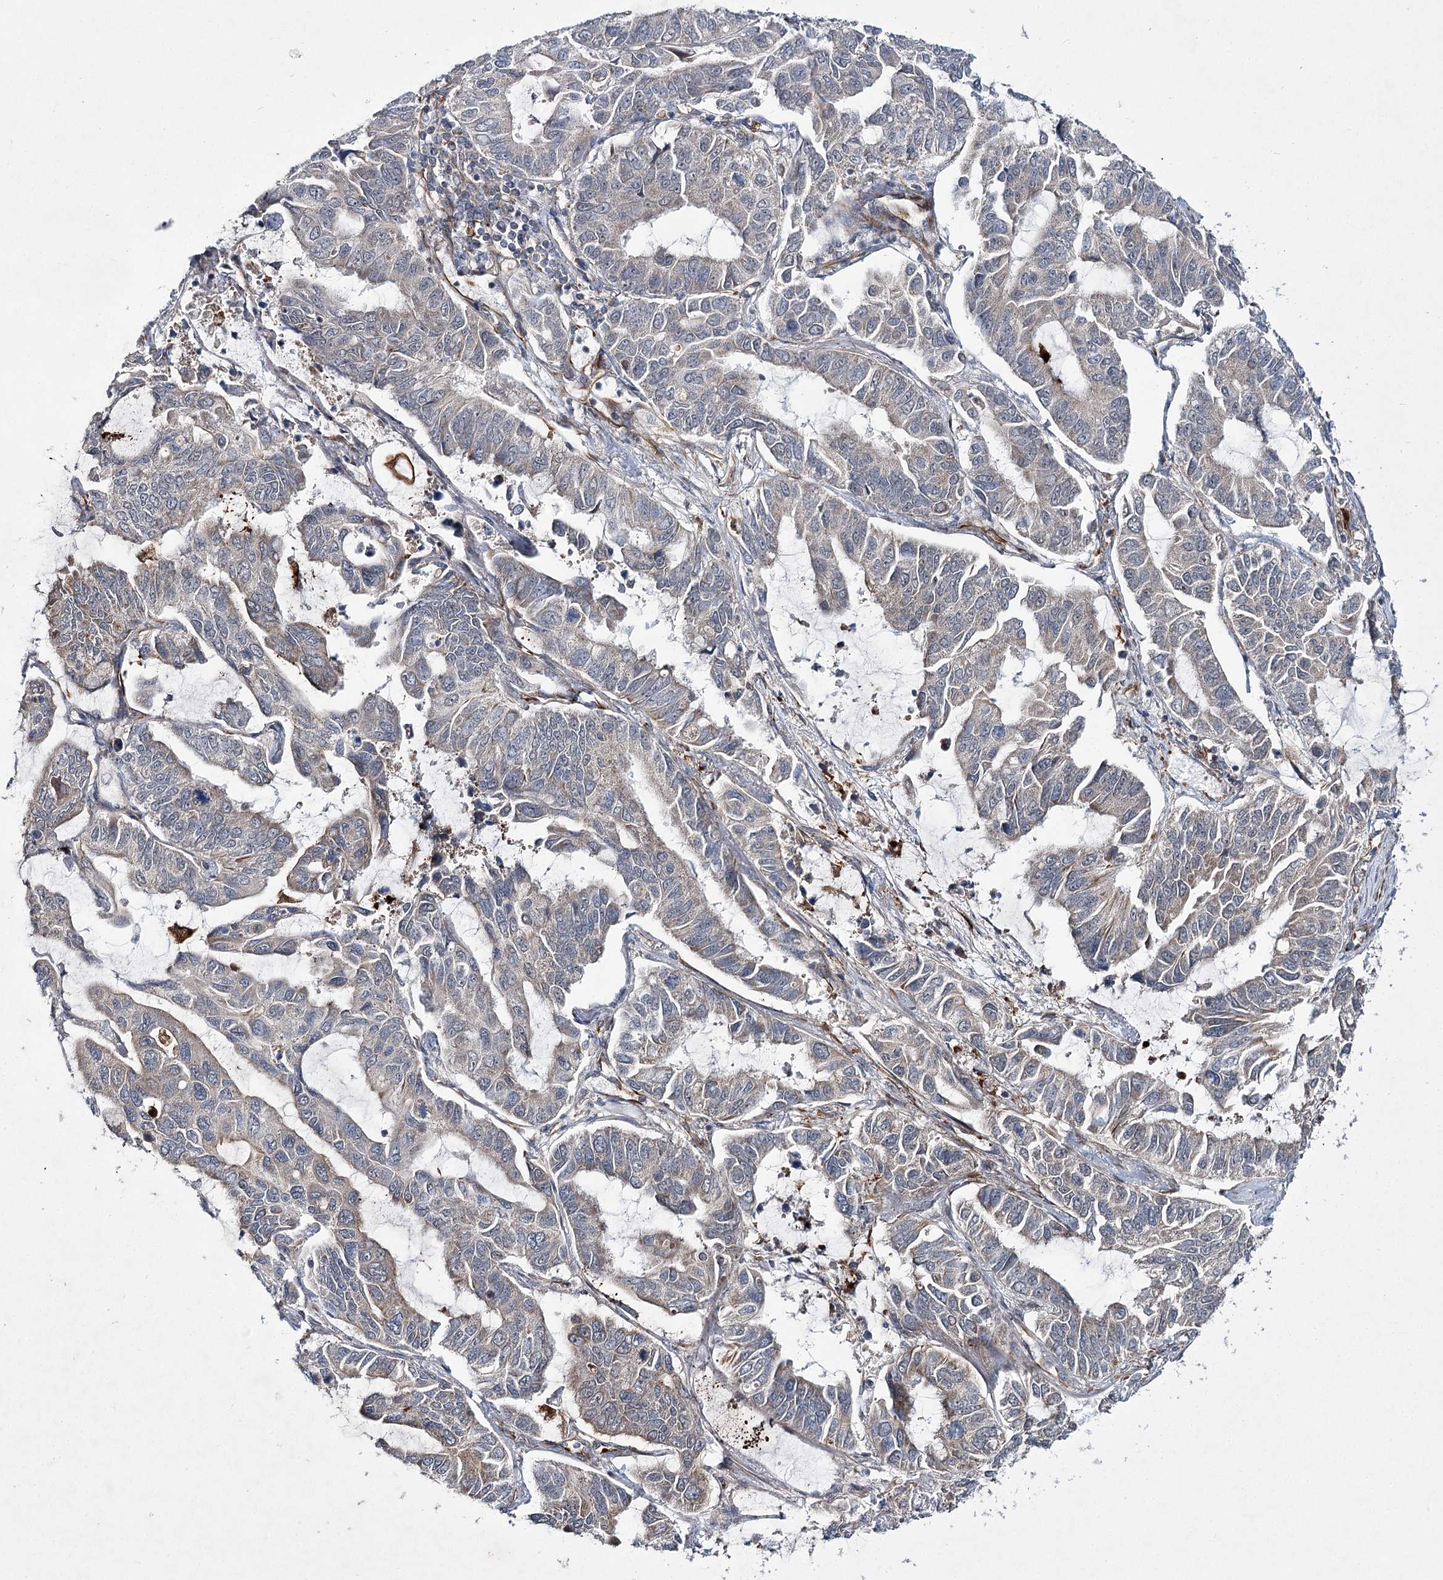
{"staining": {"intensity": "weak", "quantity": "<25%", "location": "cytoplasmic/membranous"}, "tissue": "lung cancer", "cell_type": "Tumor cells", "image_type": "cancer", "snomed": [{"axis": "morphology", "description": "Adenocarcinoma, NOS"}, {"axis": "topography", "description": "Lung"}], "caption": "Immunohistochemistry (IHC) micrograph of neoplastic tissue: human lung cancer stained with DAB (3,3'-diaminobenzidine) reveals no significant protein positivity in tumor cells.", "gene": "DPEP2", "patient": {"sex": "male", "age": 64}}